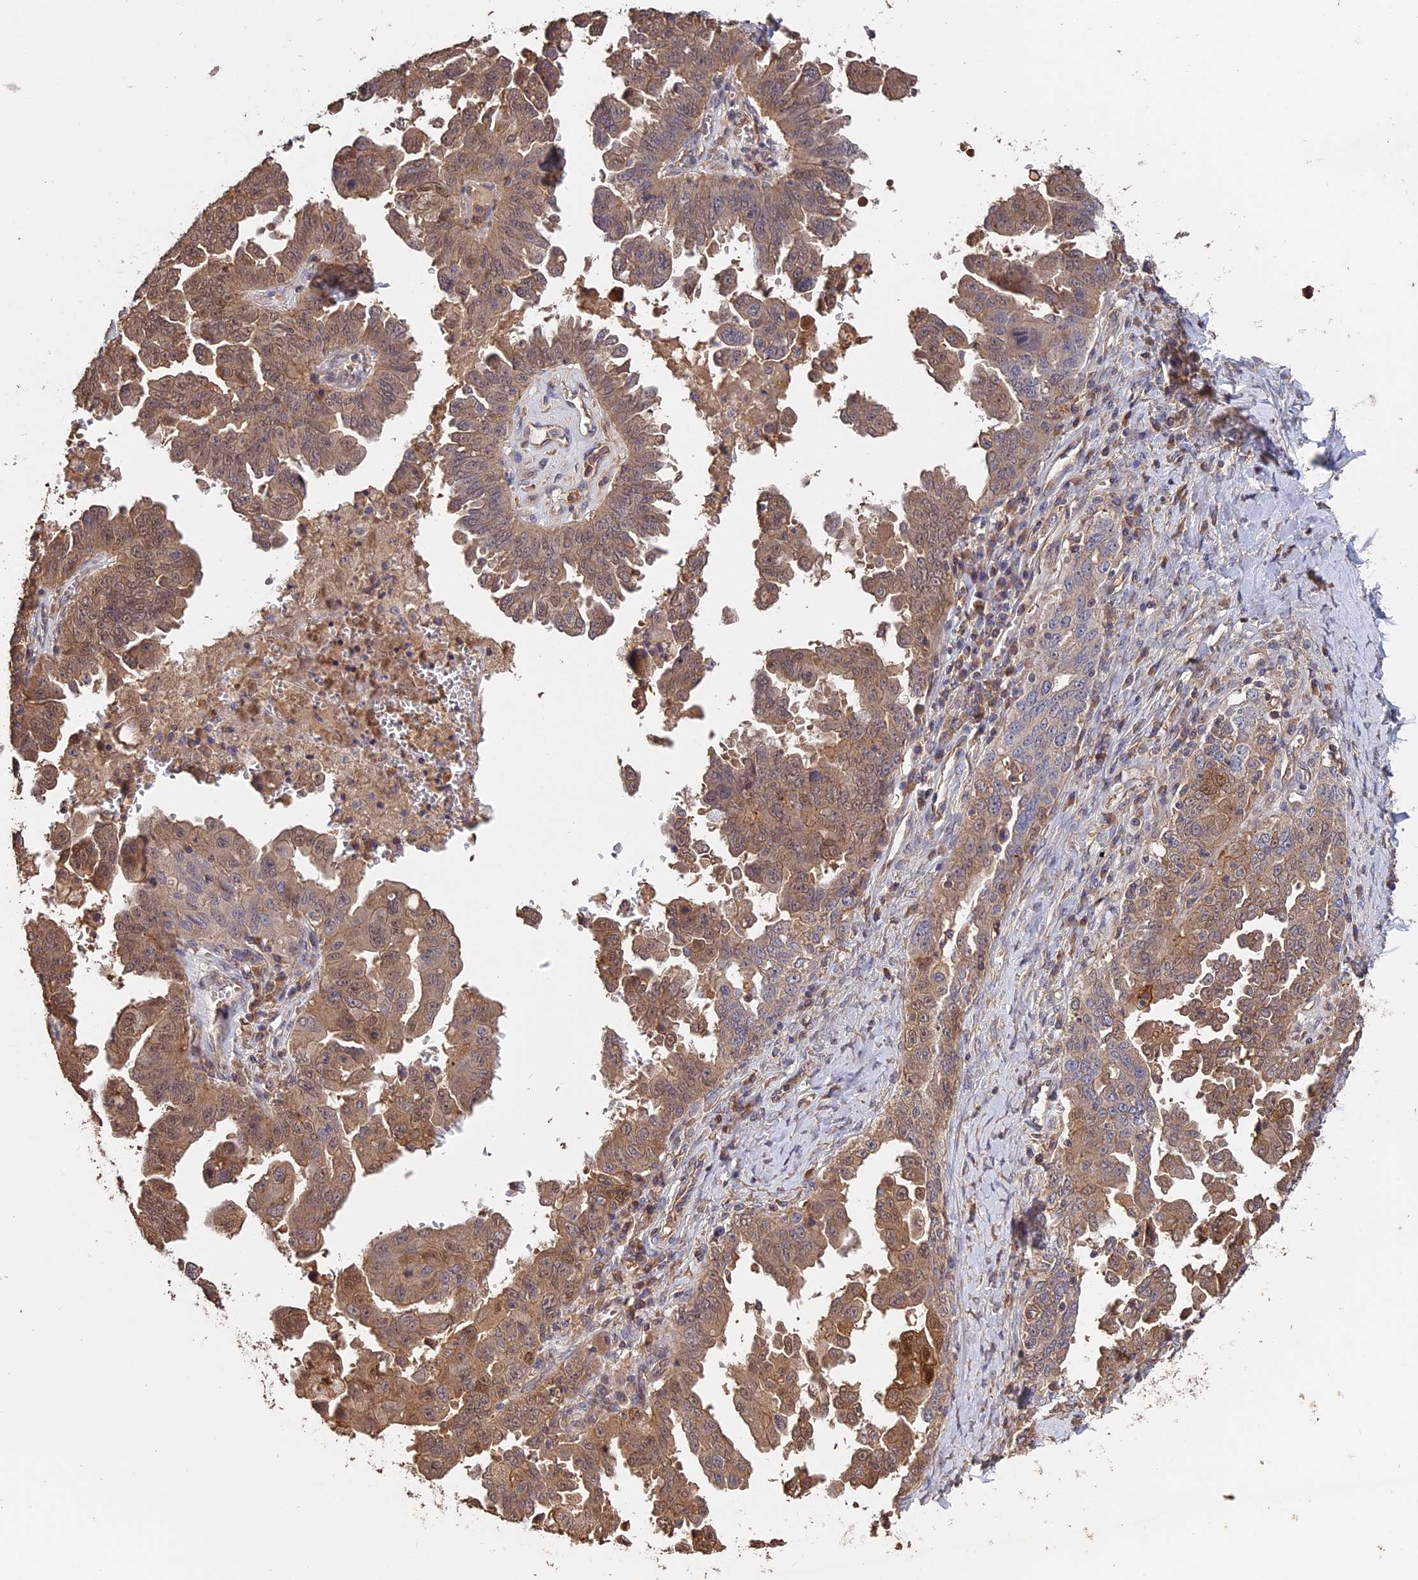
{"staining": {"intensity": "moderate", "quantity": "25%-75%", "location": "cytoplasmic/membranous,nuclear"}, "tissue": "ovarian cancer", "cell_type": "Tumor cells", "image_type": "cancer", "snomed": [{"axis": "morphology", "description": "Carcinoma, endometroid"}, {"axis": "topography", "description": "Ovary"}], "caption": "Protein staining of ovarian cancer tissue reveals moderate cytoplasmic/membranous and nuclear positivity in approximately 25%-75% of tumor cells.", "gene": "RASAL1", "patient": {"sex": "female", "age": 62}}